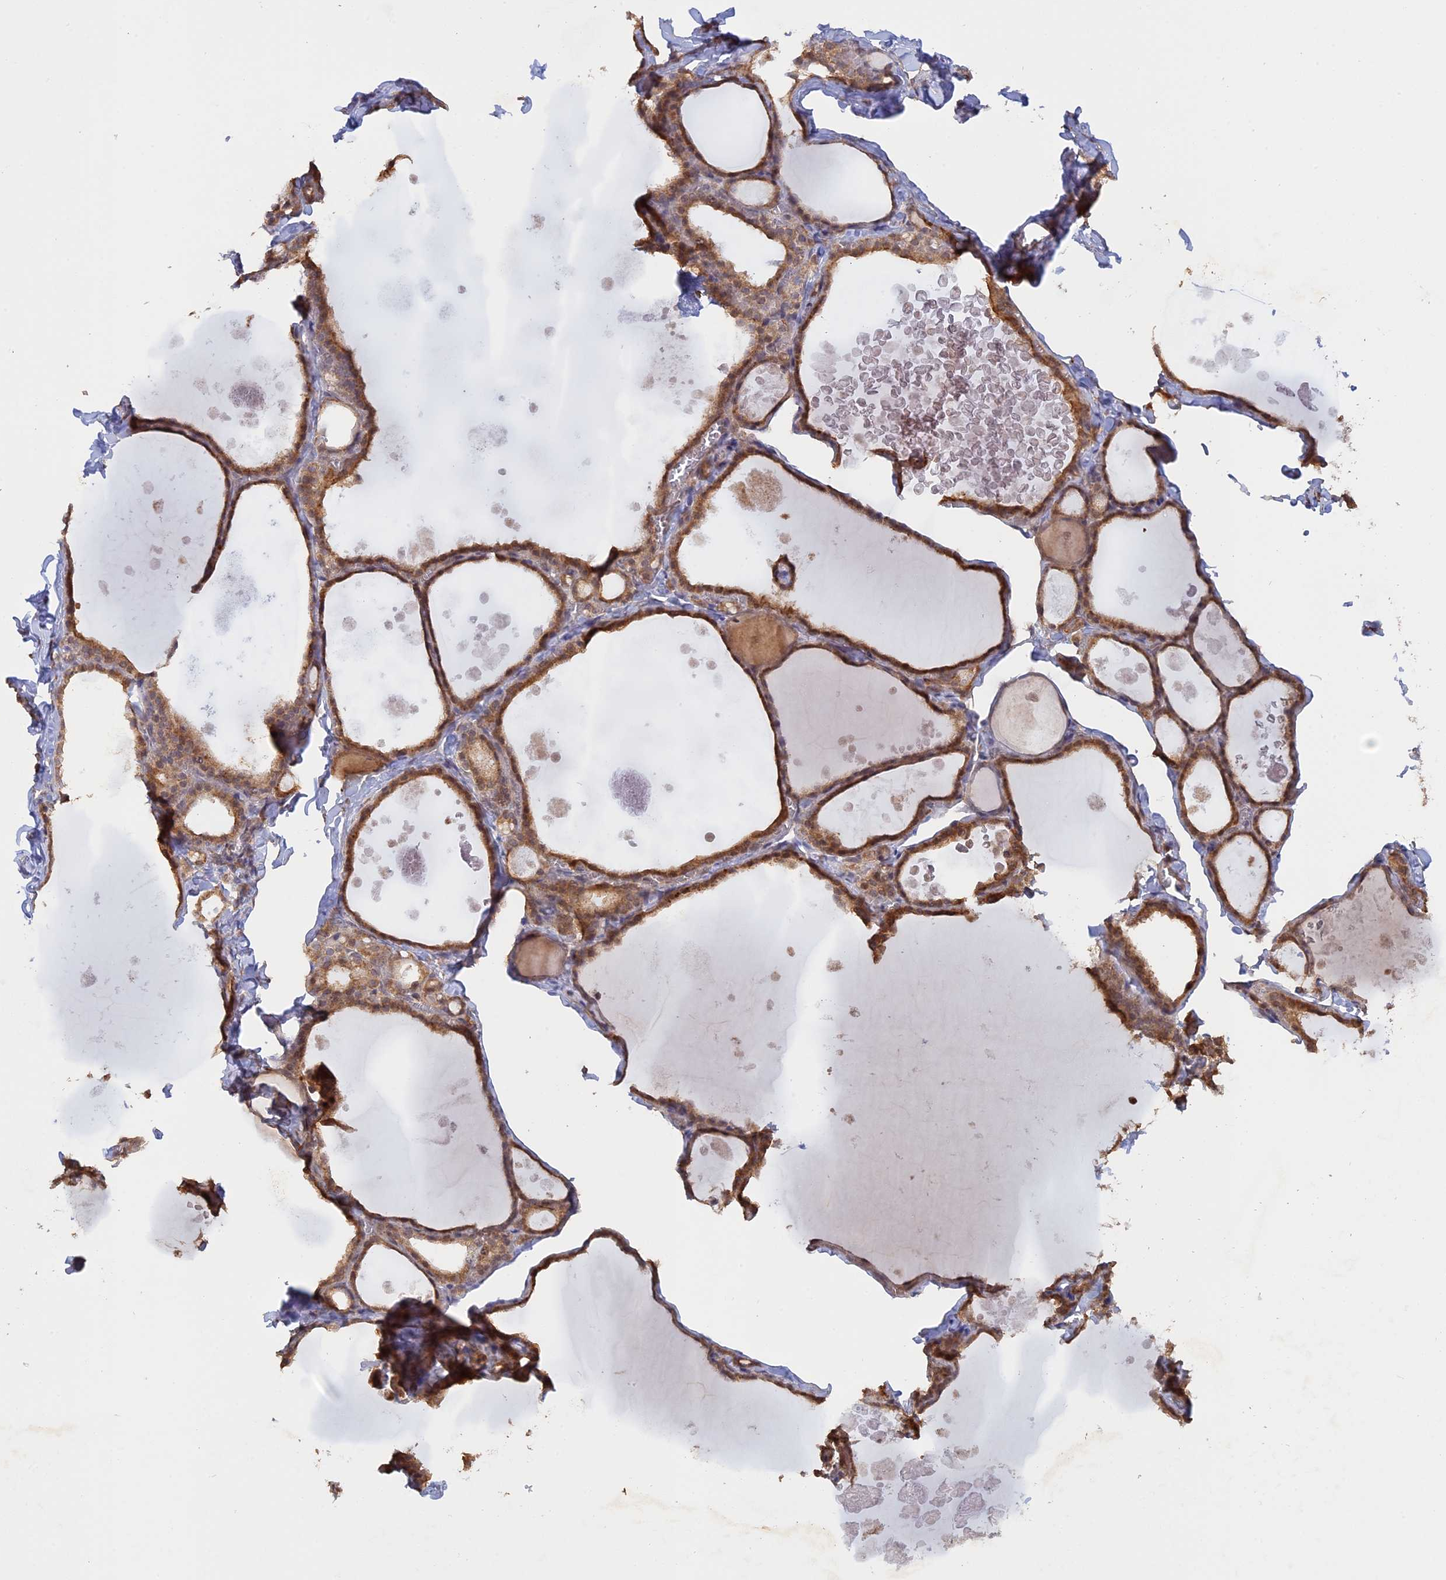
{"staining": {"intensity": "moderate", "quantity": ">75%", "location": "cytoplasmic/membranous"}, "tissue": "thyroid gland", "cell_type": "Glandular cells", "image_type": "normal", "snomed": [{"axis": "morphology", "description": "Normal tissue, NOS"}, {"axis": "topography", "description": "Thyroid gland"}], "caption": "Immunohistochemistry of normal thyroid gland displays medium levels of moderate cytoplasmic/membranous staining in approximately >75% of glandular cells.", "gene": "FAM210B", "patient": {"sex": "male", "age": 56}}